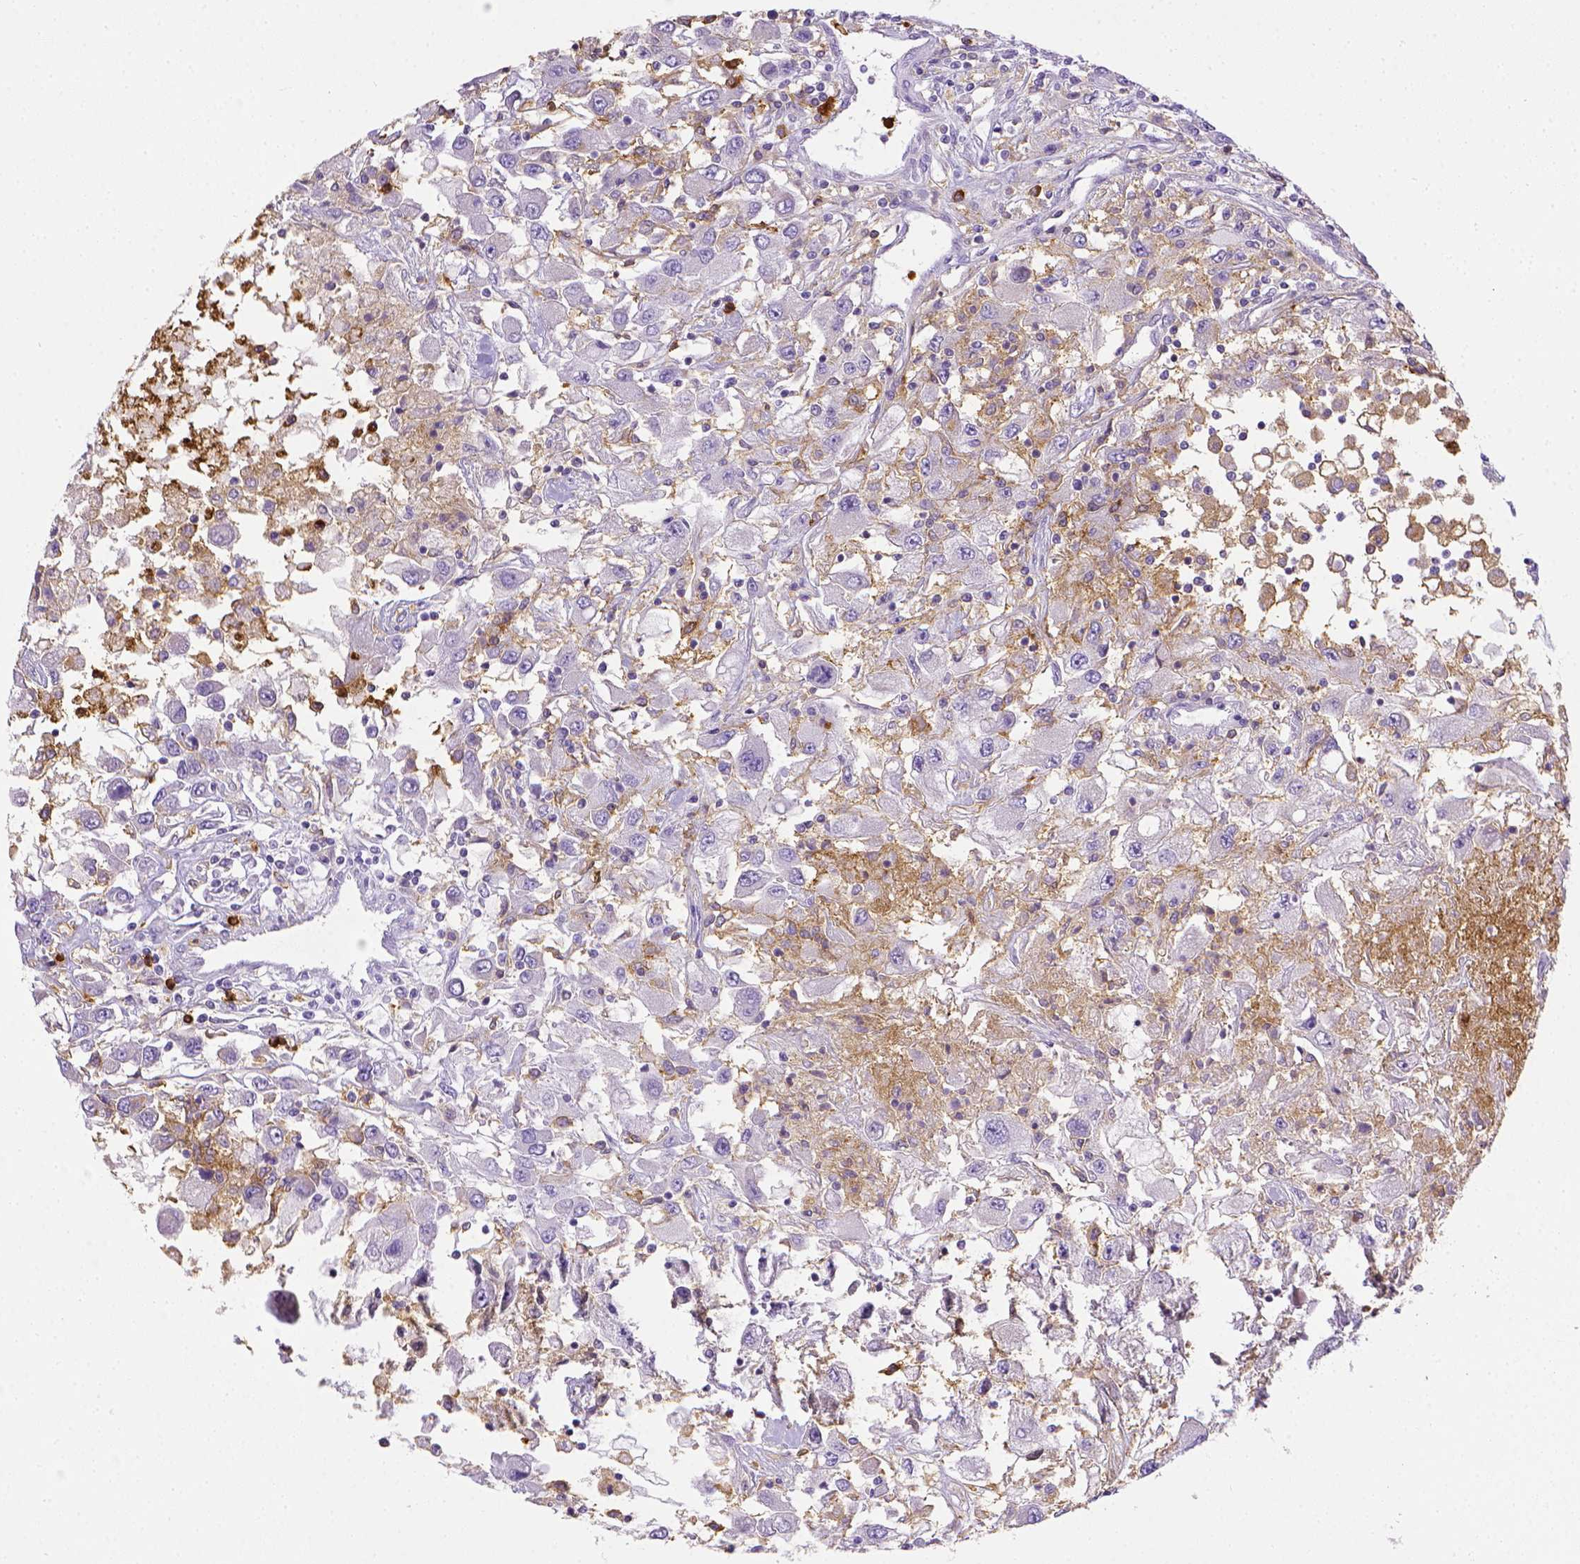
{"staining": {"intensity": "negative", "quantity": "none", "location": "none"}, "tissue": "renal cancer", "cell_type": "Tumor cells", "image_type": "cancer", "snomed": [{"axis": "morphology", "description": "Adenocarcinoma, NOS"}, {"axis": "topography", "description": "Kidney"}], "caption": "The image displays no staining of tumor cells in renal cancer.", "gene": "ITGAM", "patient": {"sex": "female", "age": 67}}